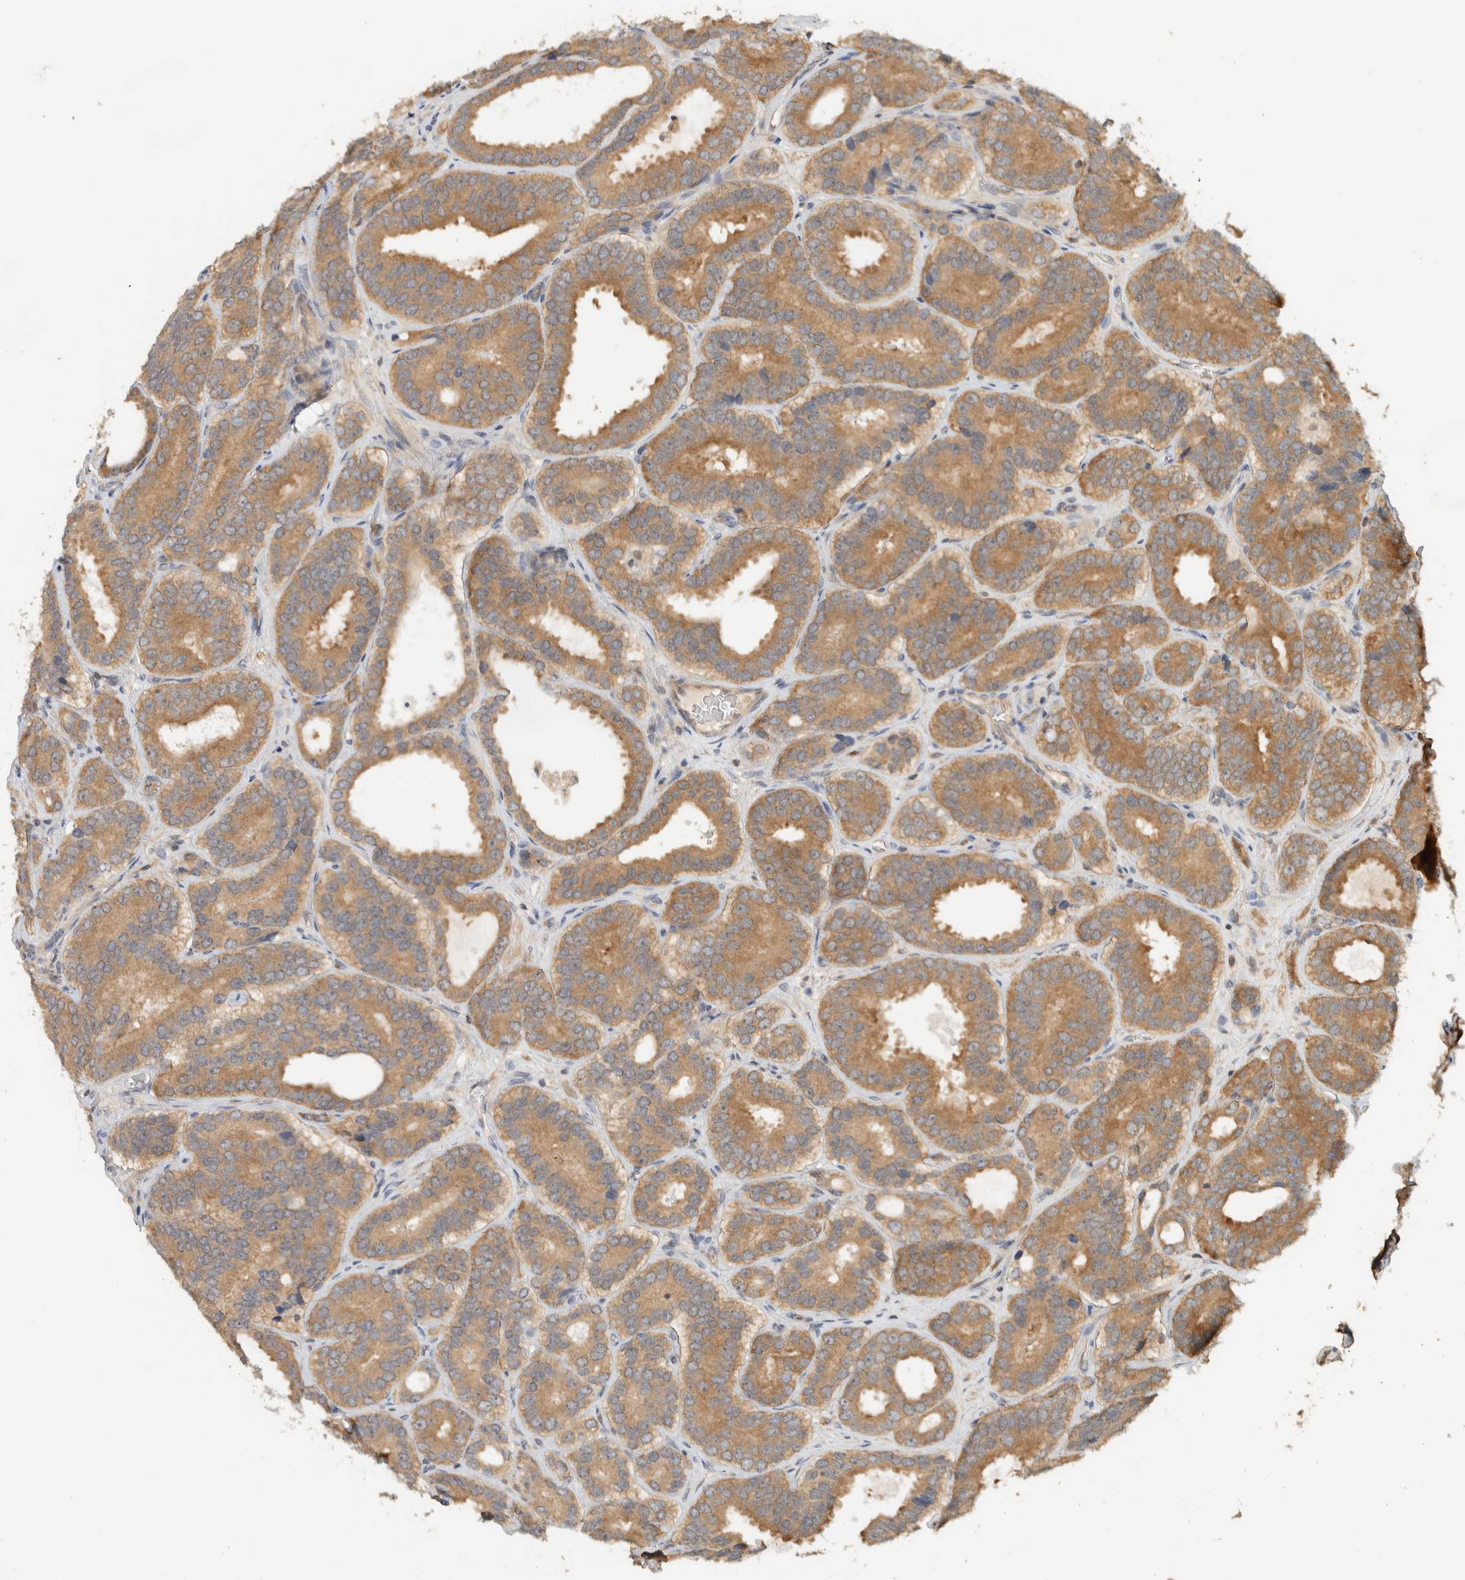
{"staining": {"intensity": "moderate", "quantity": ">75%", "location": "cytoplasmic/membranous"}, "tissue": "prostate cancer", "cell_type": "Tumor cells", "image_type": "cancer", "snomed": [{"axis": "morphology", "description": "Adenocarcinoma, High grade"}, {"axis": "topography", "description": "Prostate"}], "caption": "Immunohistochemical staining of prostate high-grade adenocarcinoma shows moderate cytoplasmic/membranous protein expression in about >75% of tumor cells.", "gene": "ADSS2", "patient": {"sex": "male", "age": 56}}